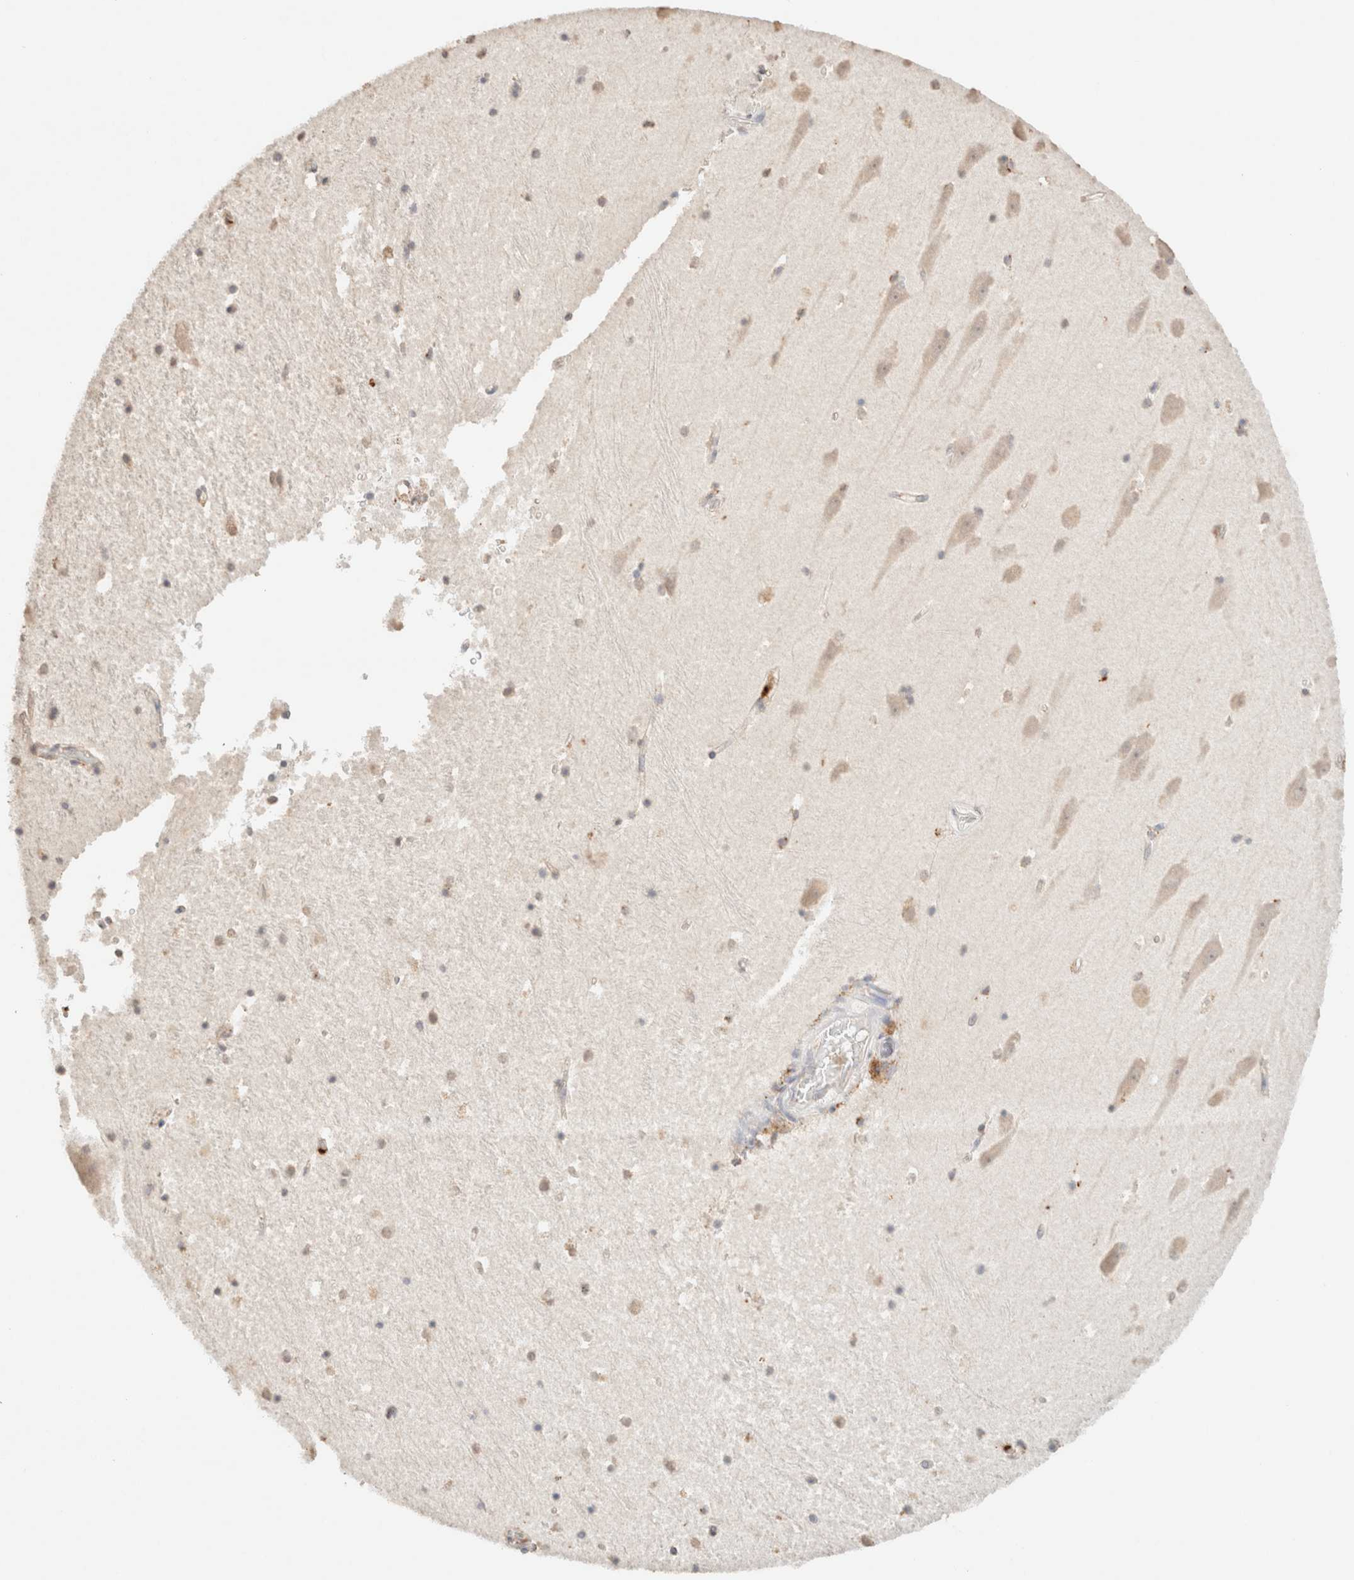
{"staining": {"intensity": "weak", "quantity": "<25%", "location": "cytoplasmic/membranous"}, "tissue": "hippocampus", "cell_type": "Glial cells", "image_type": "normal", "snomed": [{"axis": "morphology", "description": "Normal tissue, NOS"}, {"axis": "topography", "description": "Hippocampus"}], "caption": "Immunohistochemistry (IHC) histopathology image of benign hippocampus: human hippocampus stained with DAB reveals no significant protein positivity in glial cells.", "gene": "CTSC", "patient": {"sex": "male", "age": 45}}